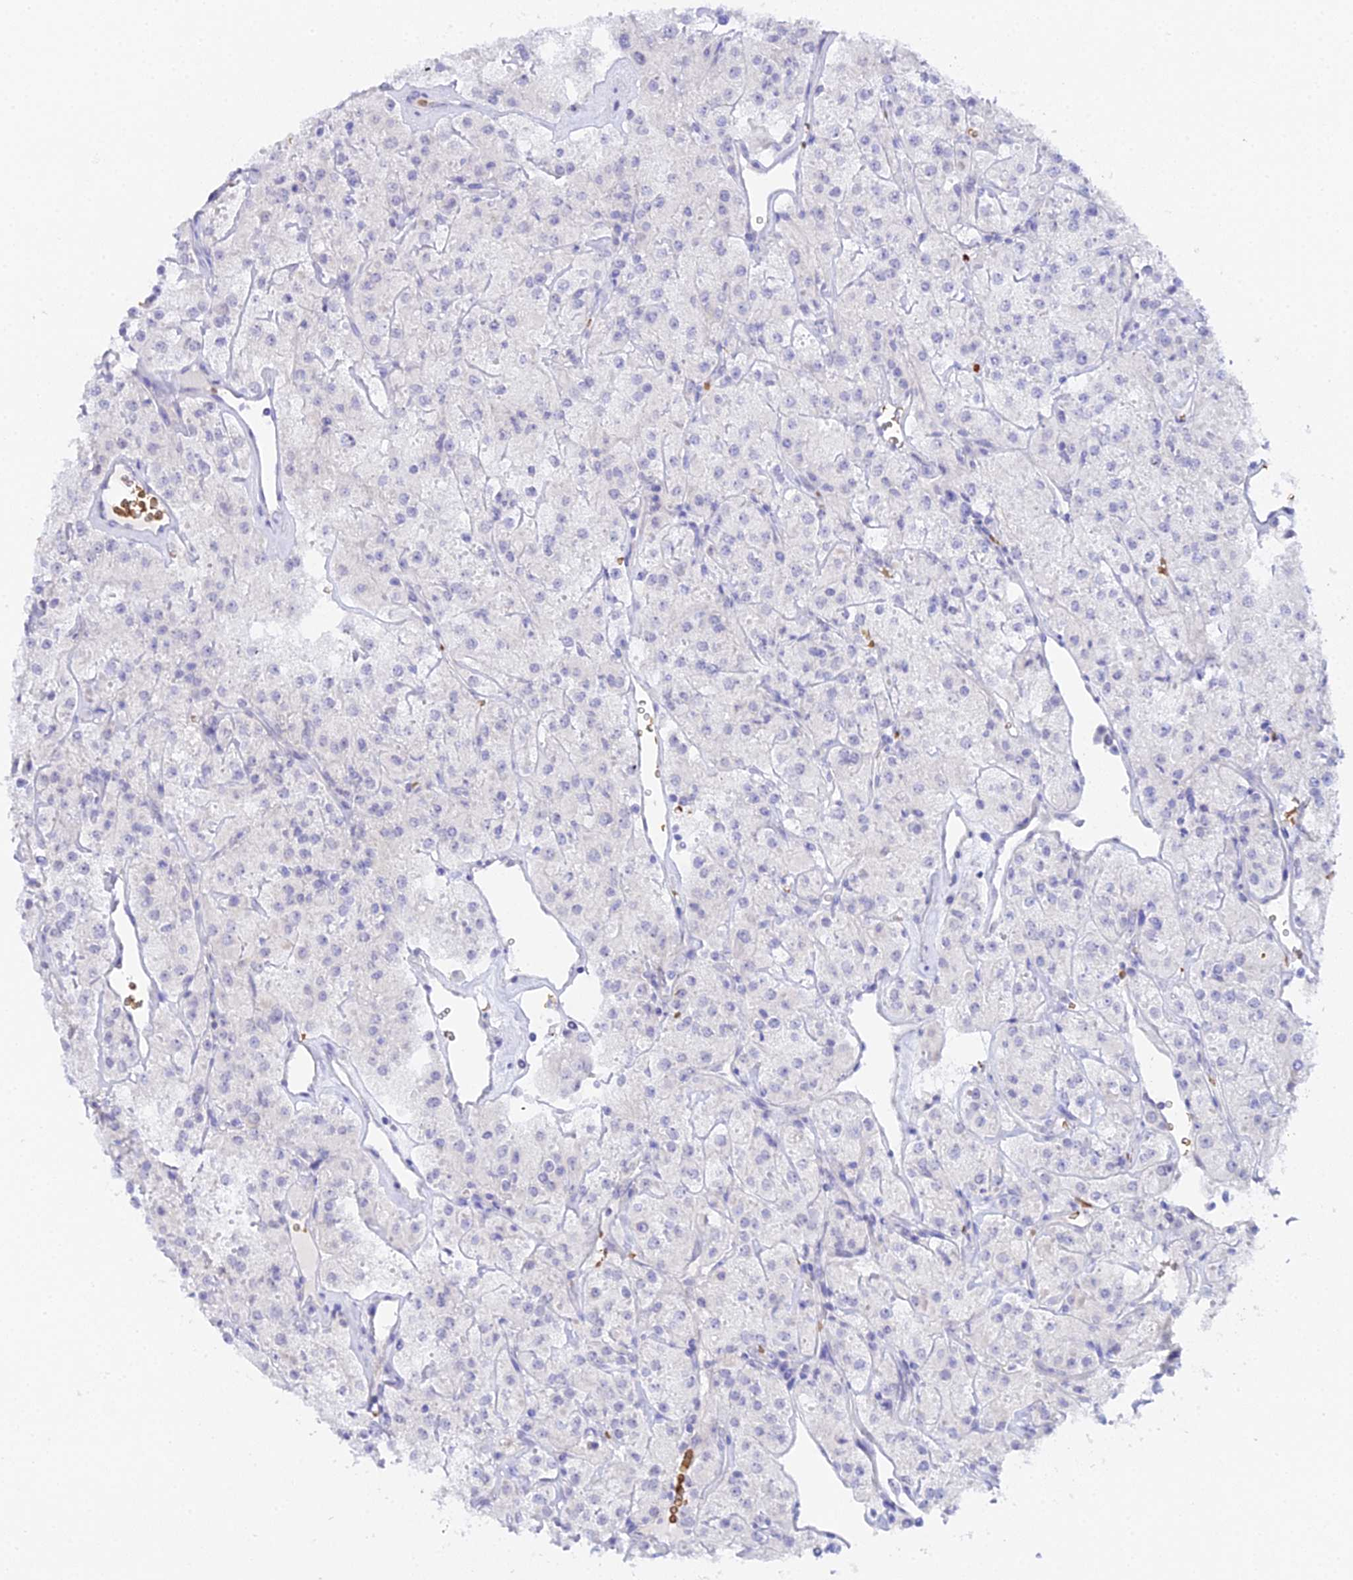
{"staining": {"intensity": "negative", "quantity": "none", "location": "none"}, "tissue": "renal cancer", "cell_type": "Tumor cells", "image_type": "cancer", "snomed": [{"axis": "morphology", "description": "Adenocarcinoma, NOS"}, {"axis": "topography", "description": "Kidney"}], "caption": "Protein analysis of renal cancer displays no significant staining in tumor cells.", "gene": "CFAP45", "patient": {"sex": "male", "age": 77}}